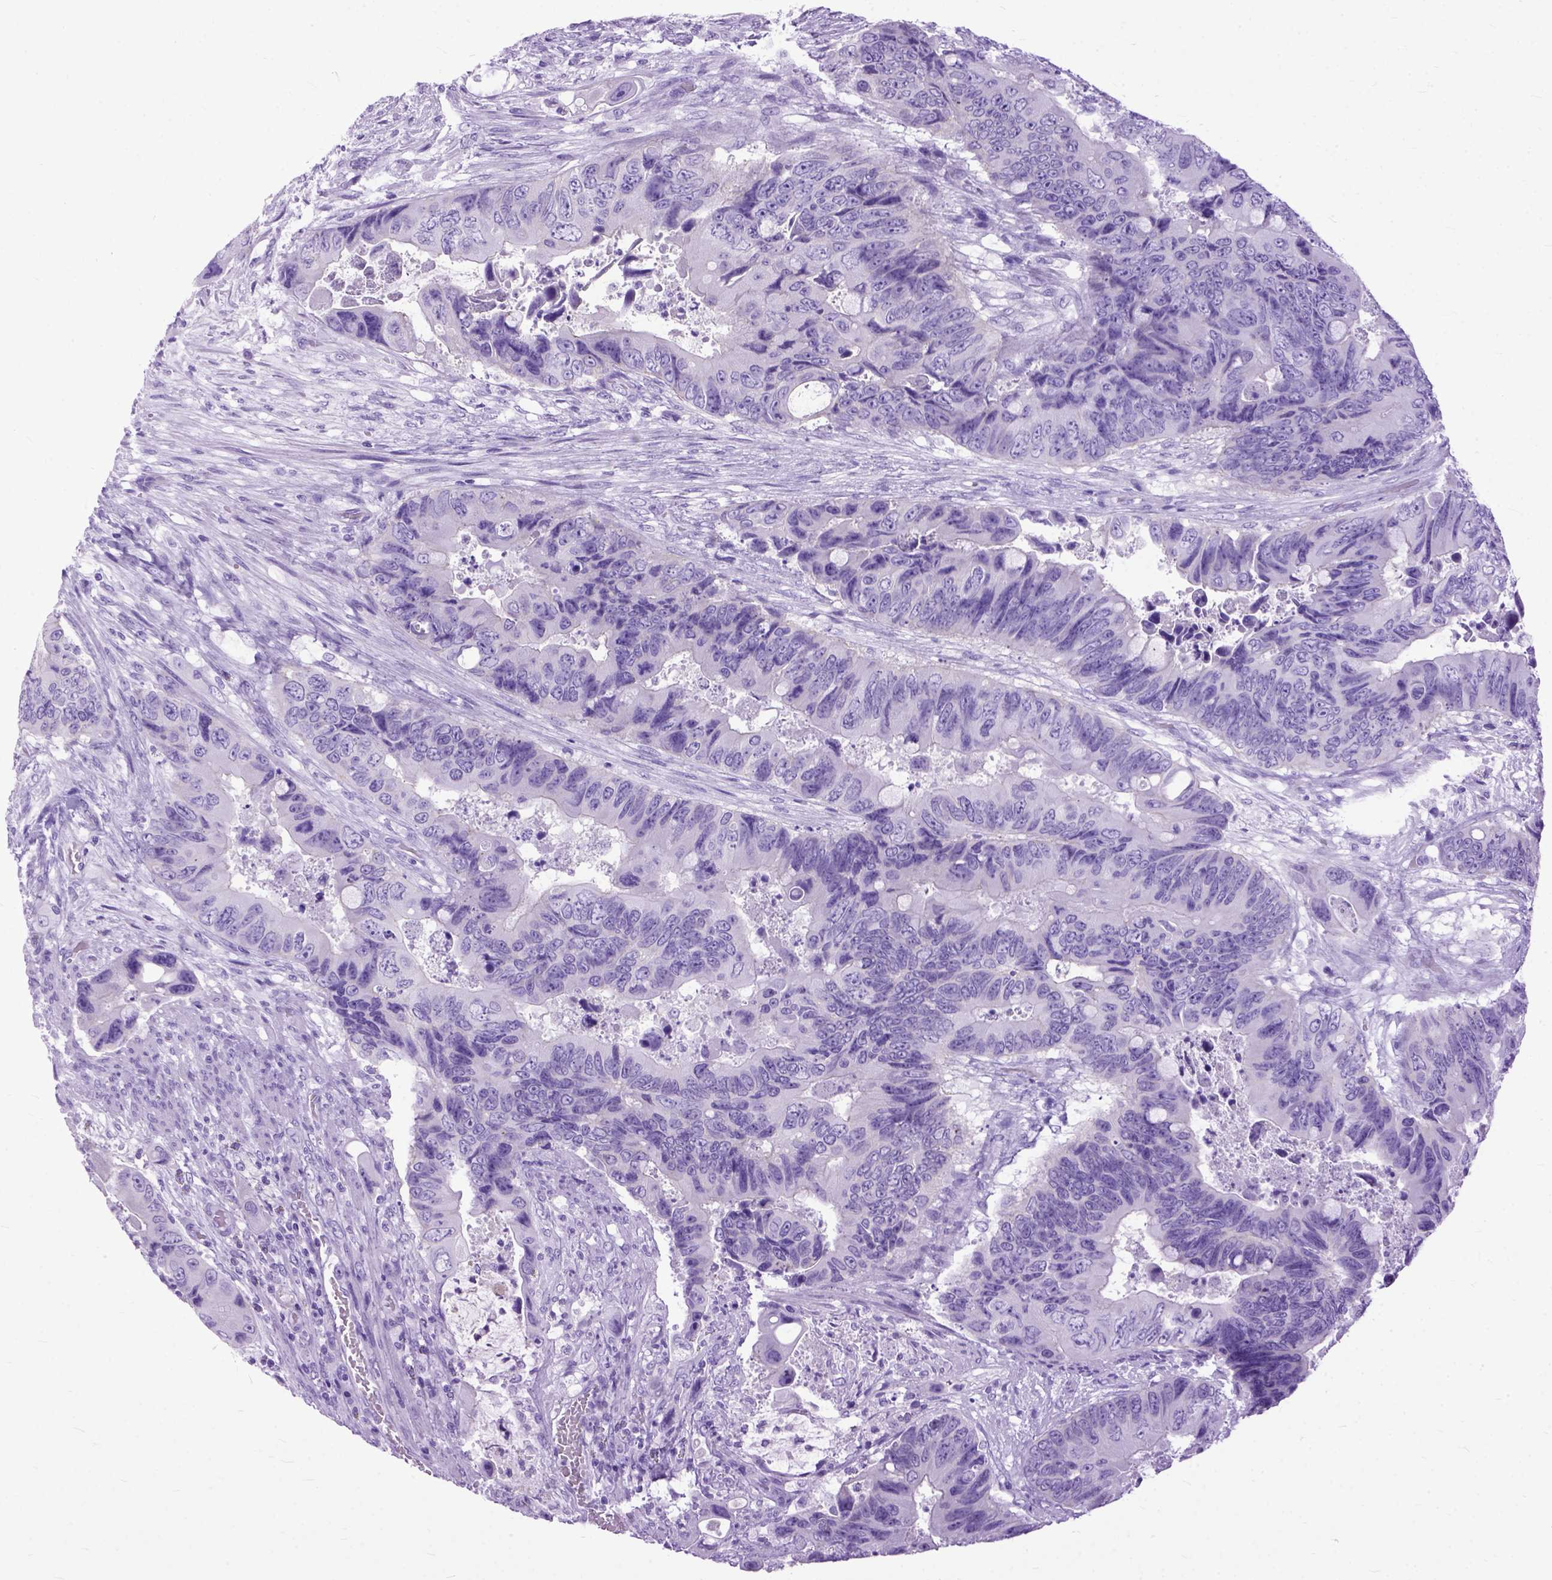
{"staining": {"intensity": "negative", "quantity": "none", "location": "none"}, "tissue": "colorectal cancer", "cell_type": "Tumor cells", "image_type": "cancer", "snomed": [{"axis": "morphology", "description": "Adenocarcinoma, NOS"}, {"axis": "topography", "description": "Rectum"}], "caption": "Immunohistochemistry (IHC) of colorectal cancer (adenocarcinoma) shows no expression in tumor cells.", "gene": "GNGT1", "patient": {"sex": "male", "age": 63}}